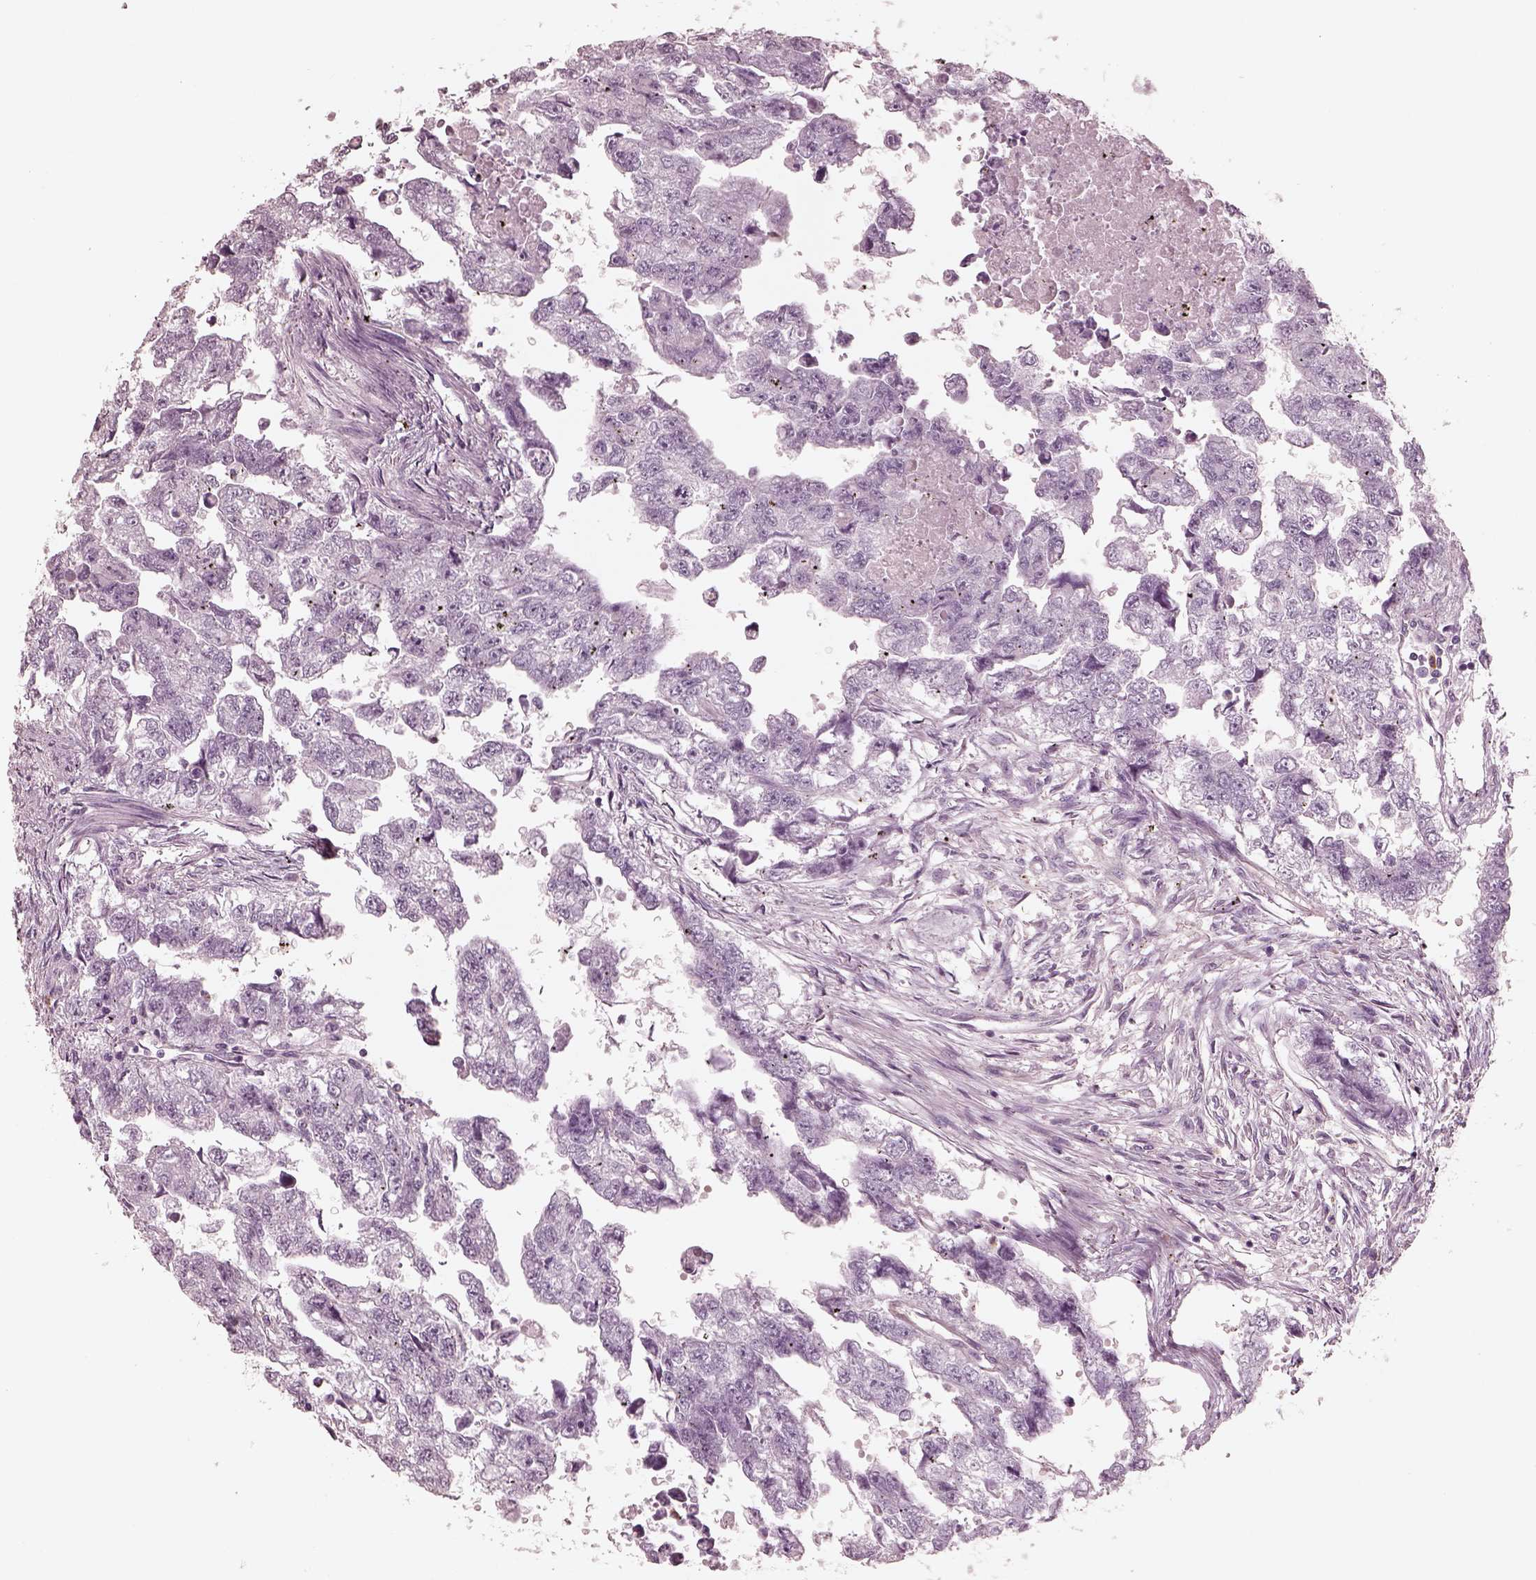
{"staining": {"intensity": "negative", "quantity": "none", "location": "none"}, "tissue": "testis cancer", "cell_type": "Tumor cells", "image_type": "cancer", "snomed": [{"axis": "morphology", "description": "Carcinoma, Embryonal, NOS"}, {"axis": "morphology", "description": "Teratoma, malignant, NOS"}, {"axis": "topography", "description": "Testis"}], "caption": "The photomicrograph exhibits no staining of tumor cells in testis cancer (embryonal carcinoma). The staining was performed using DAB to visualize the protein expression in brown, while the nuclei were stained in blue with hematoxylin (Magnification: 20x).", "gene": "GPRIN1", "patient": {"sex": "male", "age": 44}}